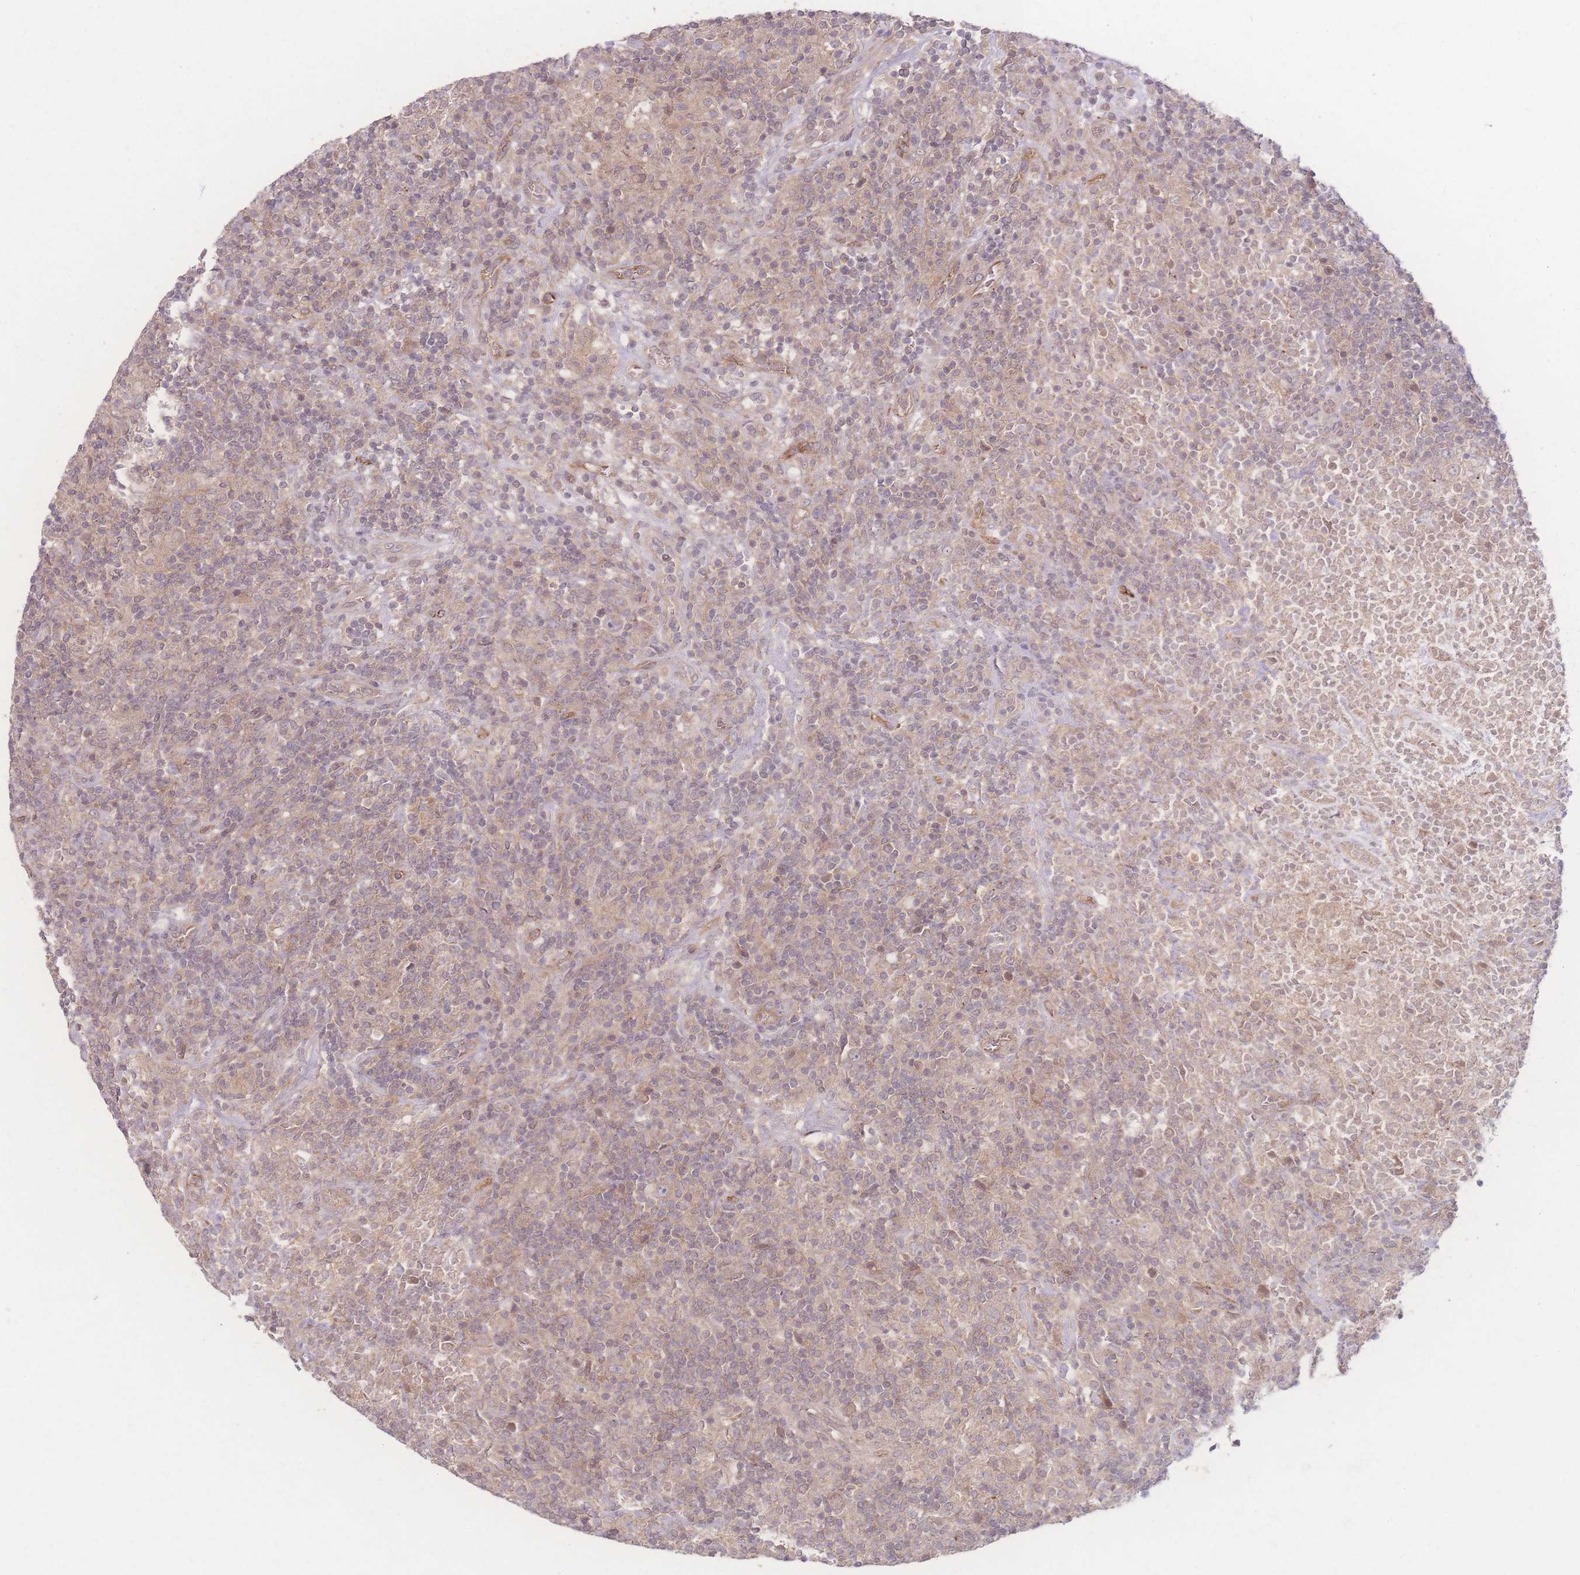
{"staining": {"intensity": "weak", "quantity": "25%-75%", "location": "cytoplasmic/membranous"}, "tissue": "lymphoma", "cell_type": "Tumor cells", "image_type": "cancer", "snomed": [{"axis": "morphology", "description": "Hodgkin's disease, NOS"}, {"axis": "topography", "description": "Lymph node"}], "caption": "Human Hodgkin's disease stained for a protein (brown) exhibits weak cytoplasmic/membranous positive expression in about 25%-75% of tumor cells.", "gene": "INSR", "patient": {"sex": "male", "age": 70}}